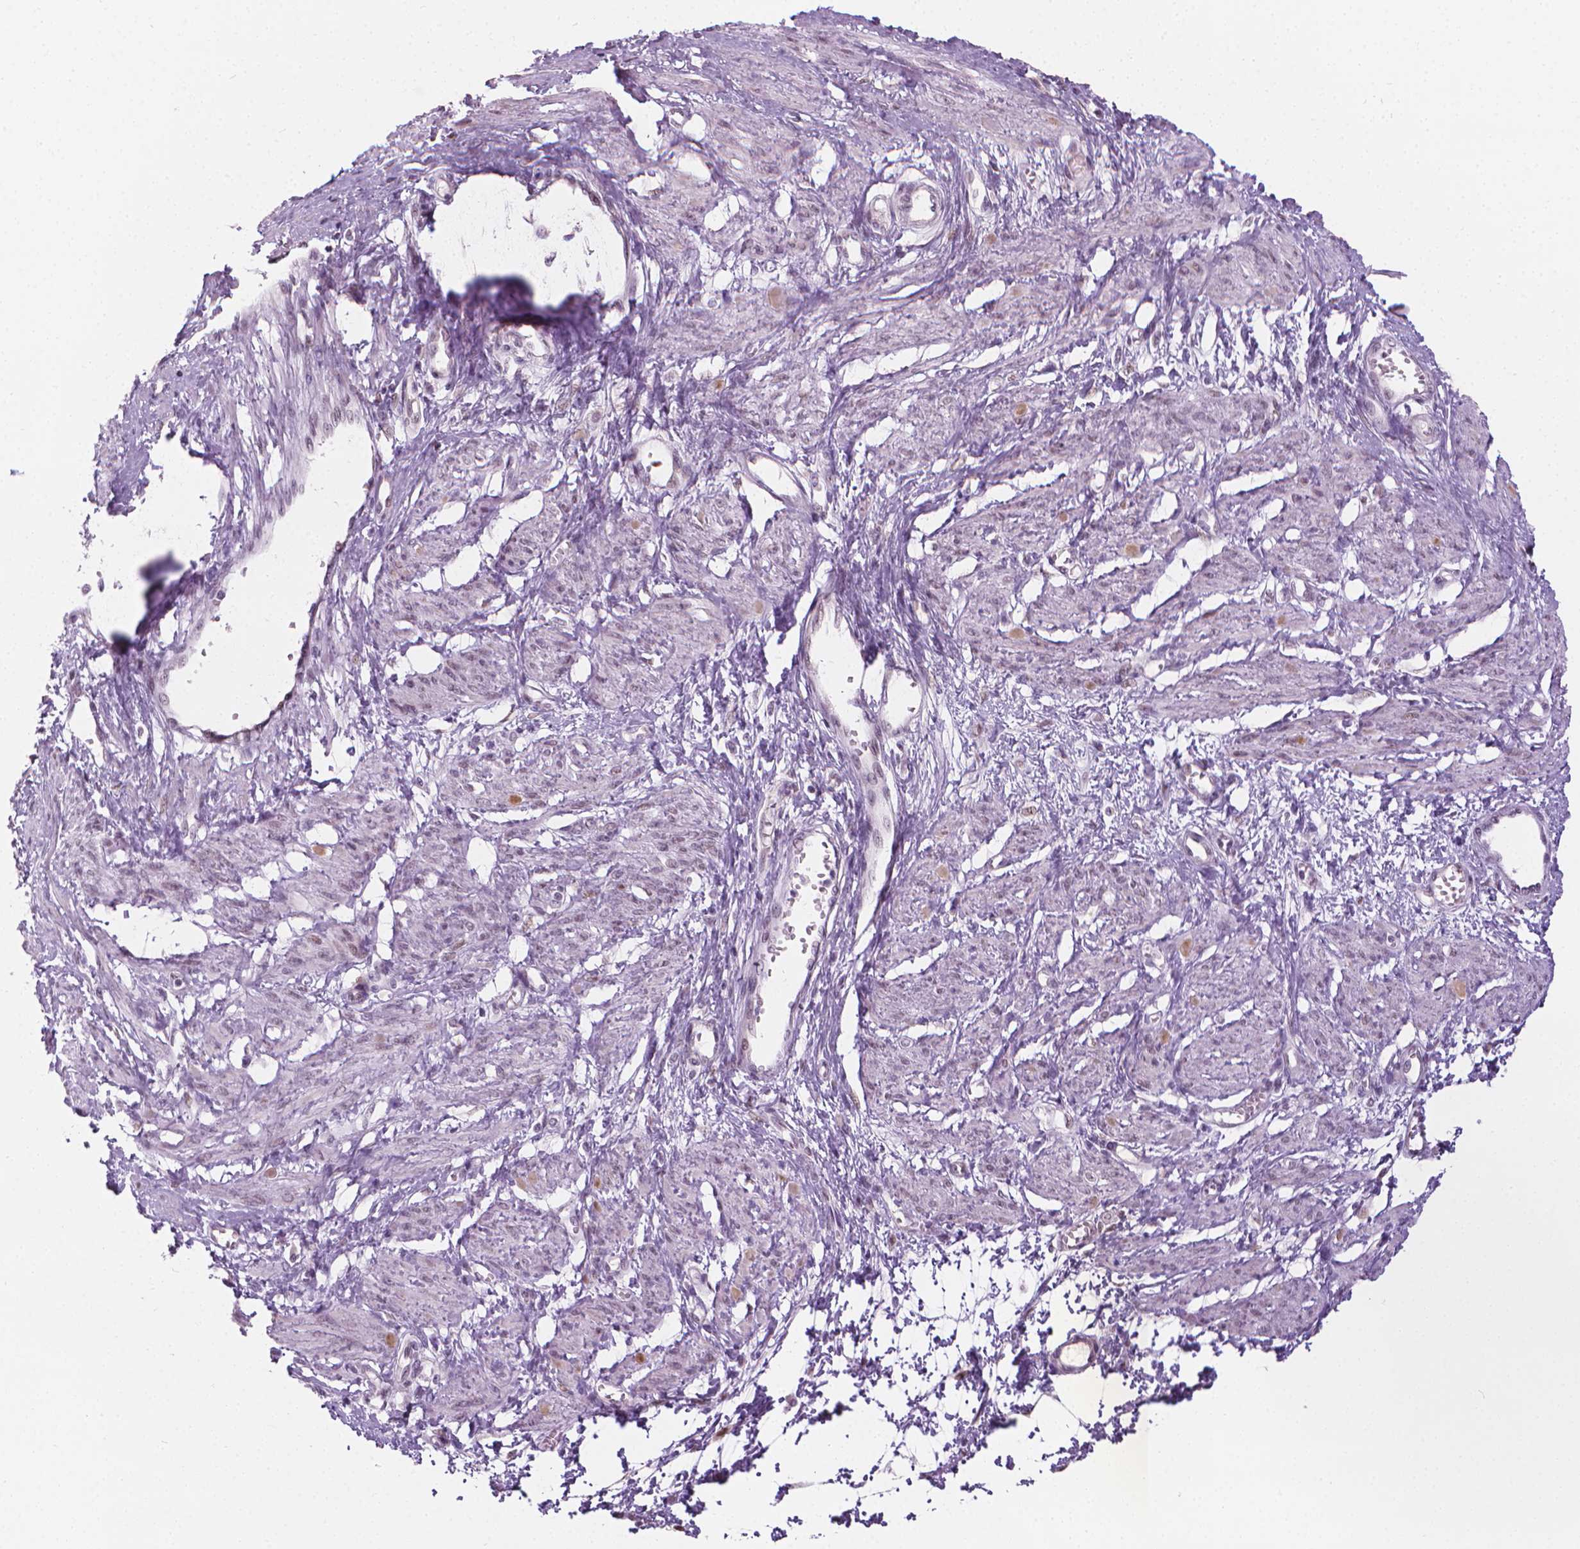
{"staining": {"intensity": "negative", "quantity": "none", "location": "none"}, "tissue": "smooth muscle", "cell_type": "Smooth muscle cells", "image_type": "normal", "snomed": [{"axis": "morphology", "description": "Normal tissue, NOS"}, {"axis": "topography", "description": "Smooth muscle"}, {"axis": "topography", "description": "Uterus"}], "caption": "Immunohistochemistry (IHC) histopathology image of benign smooth muscle: human smooth muscle stained with DAB displays no significant protein positivity in smooth muscle cells.", "gene": "CDKN1C", "patient": {"sex": "female", "age": 39}}